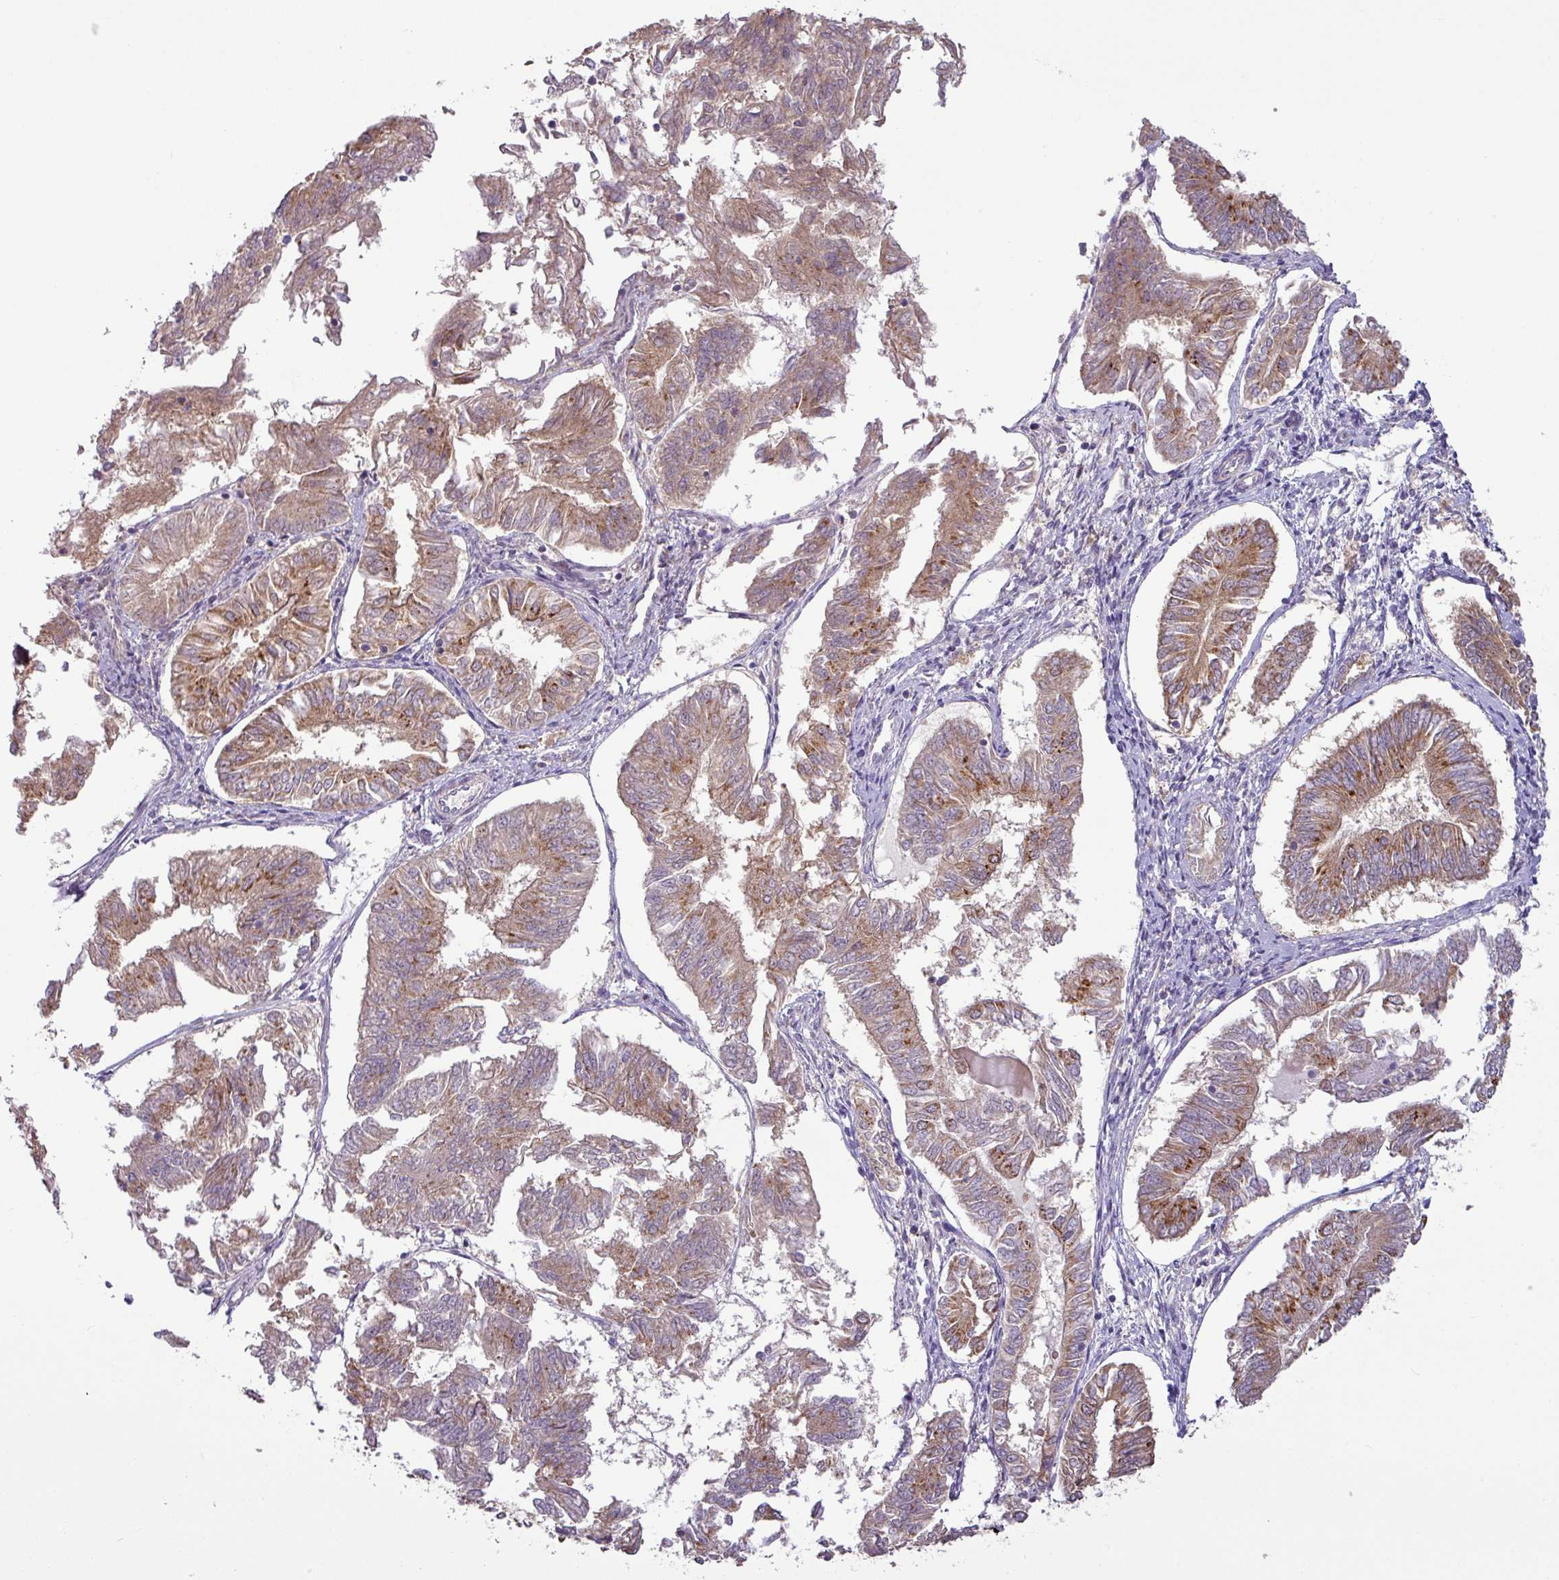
{"staining": {"intensity": "moderate", "quantity": ">75%", "location": "cytoplasmic/membranous"}, "tissue": "endometrial cancer", "cell_type": "Tumor cells", "image_type": "cancer", "snomed": [{"axis": "morphology", "description": "Adenocarcinoma, NOS"}, {"axis": "topography", "description": "Endometrium"}], "caption": "Moderate cytoplasmic/membranous positivity for a protein is seen in approximately >75% of tumor cells of endometrial adenocarcinoma using immunohistochemistry.", "gene": "GALNT12", "patient": {"sex": "female", "age": 58}}